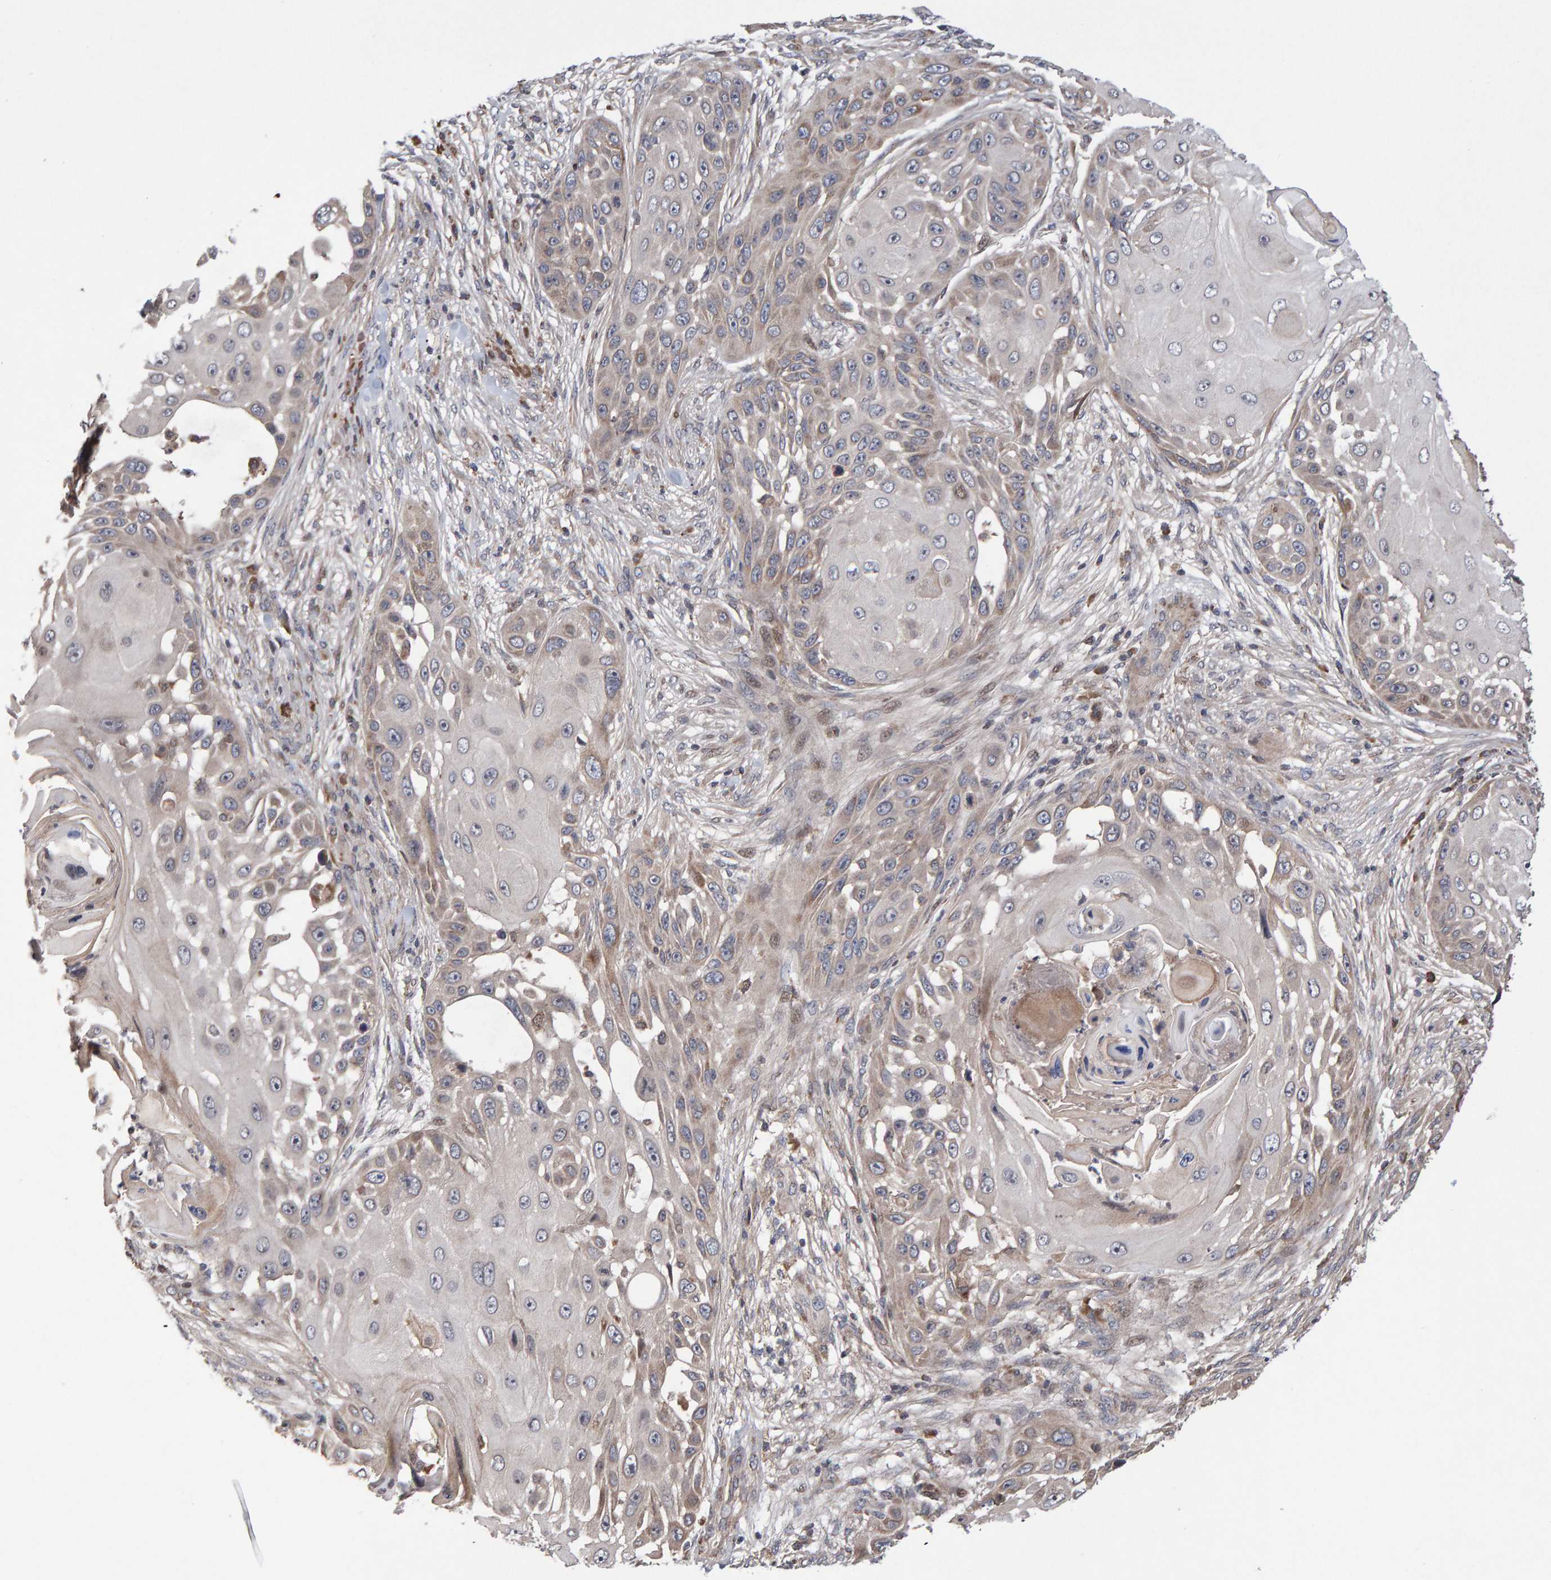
{"staining": {"intensity": "weak", "quantity": "25%-75%", "location": "cytoplasmic/membranous"}, "tissue": "skin cancer", "cell_type": "Tumor cells", "image_type": "cancer", "snomed": [{"axis": "morphology", "description": "Squamous cell carcinoma, NOS"}, {"axis": "topography", "description": "Skin"}], "caption": "This micrograph displays immunohistochemistry staining of skin cancer, with low weak cytoplasmic/membranous staining in about 25%-75% of tumor cells.", "gene": "PECR", "patient": {"sex": "female", "age": 44}}